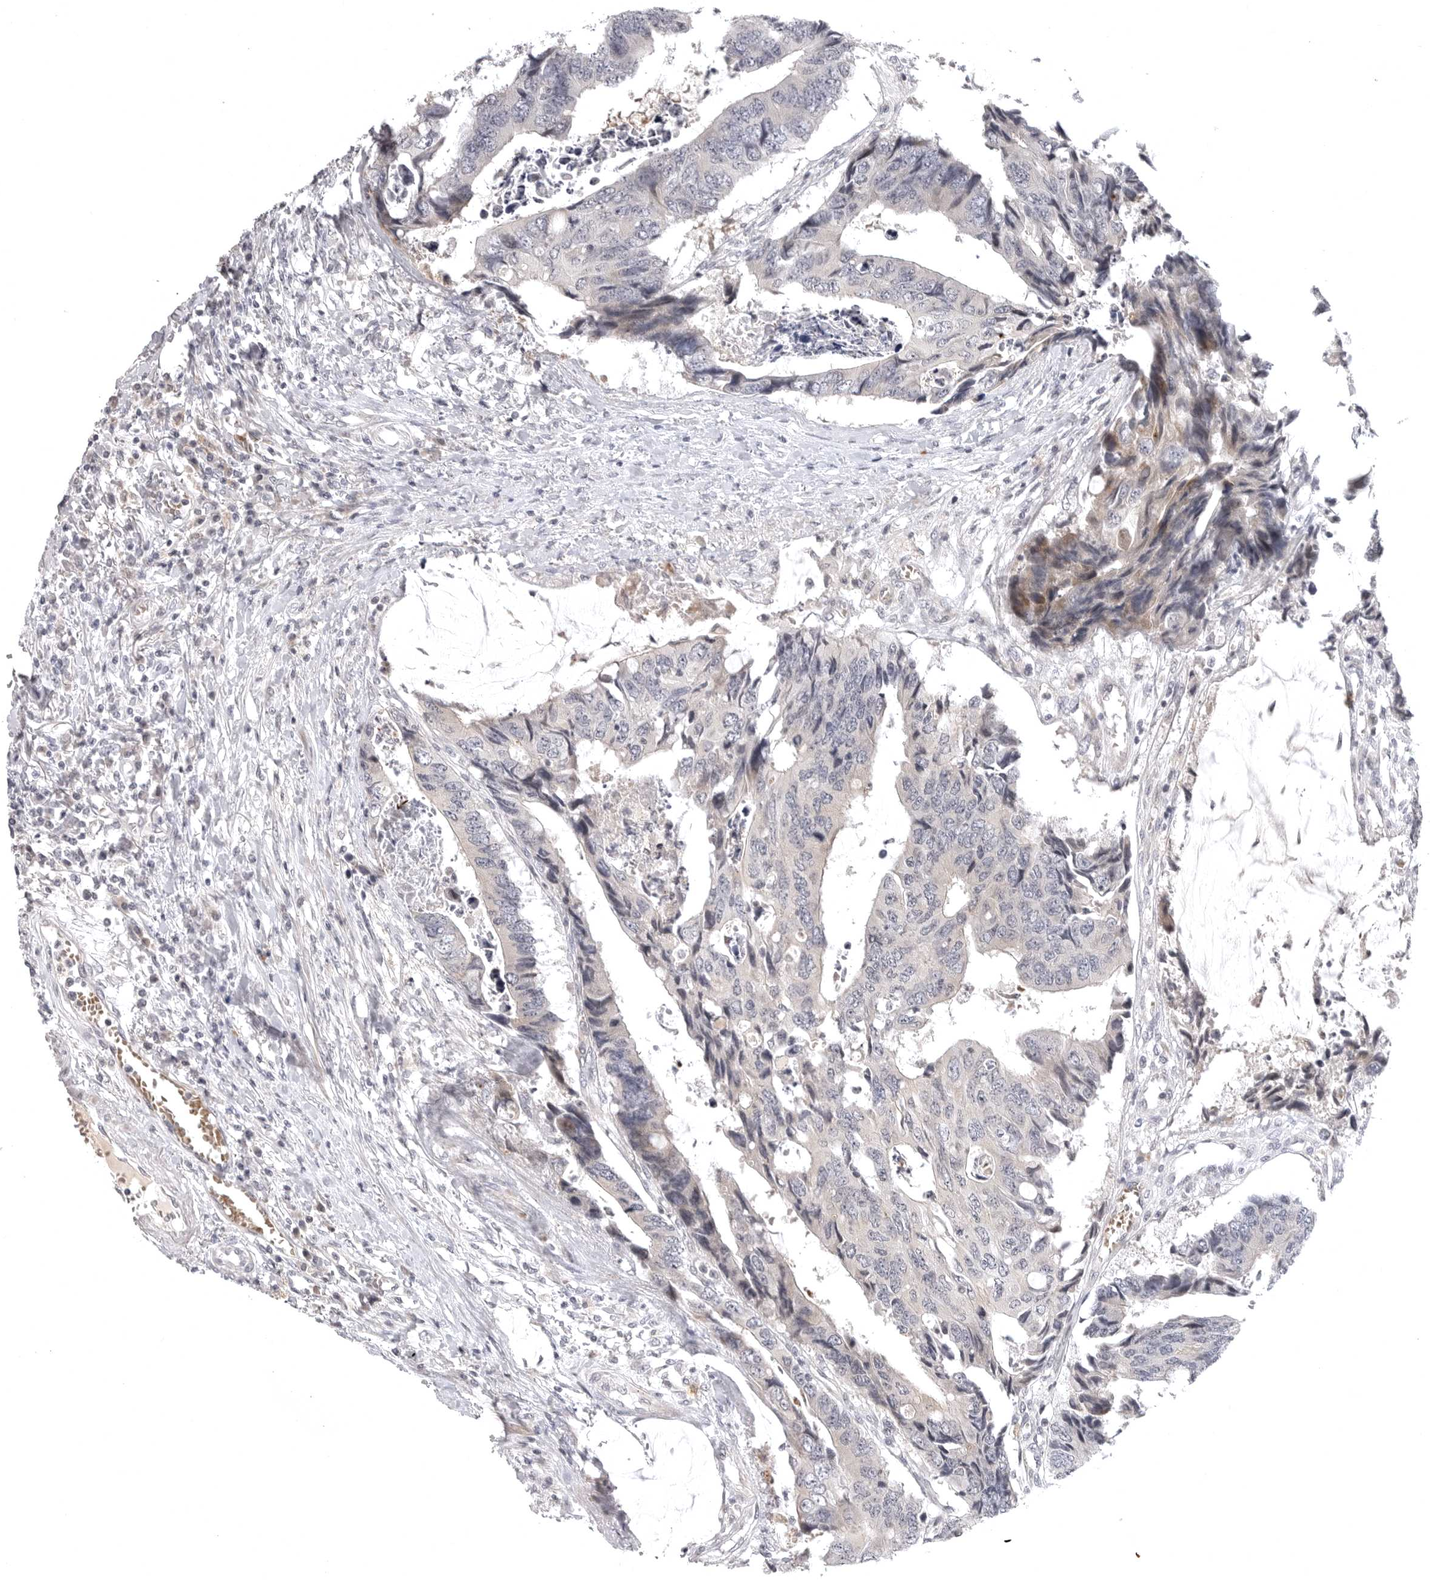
{"staining": {"intensity": "negative", "quantity": "none", "location": "none"}, "tissue": "colorectal cancer", "cell_type": "Tumor cells", "image_type": "cancer", "snomed": [{"axis": "morphology", "description": "Adenocarcinoma, NOS"}, {"axis": "topography", "description": "Rectum"}], "caption": "DAB (3,3'-diaminobenzidine) immunohistochemical staining of colorectal adenocarcinoma exhibits no significant expression in tumor cells.", "gene": "CD300LD", "patient": {"sex": "male", "age": 84}}